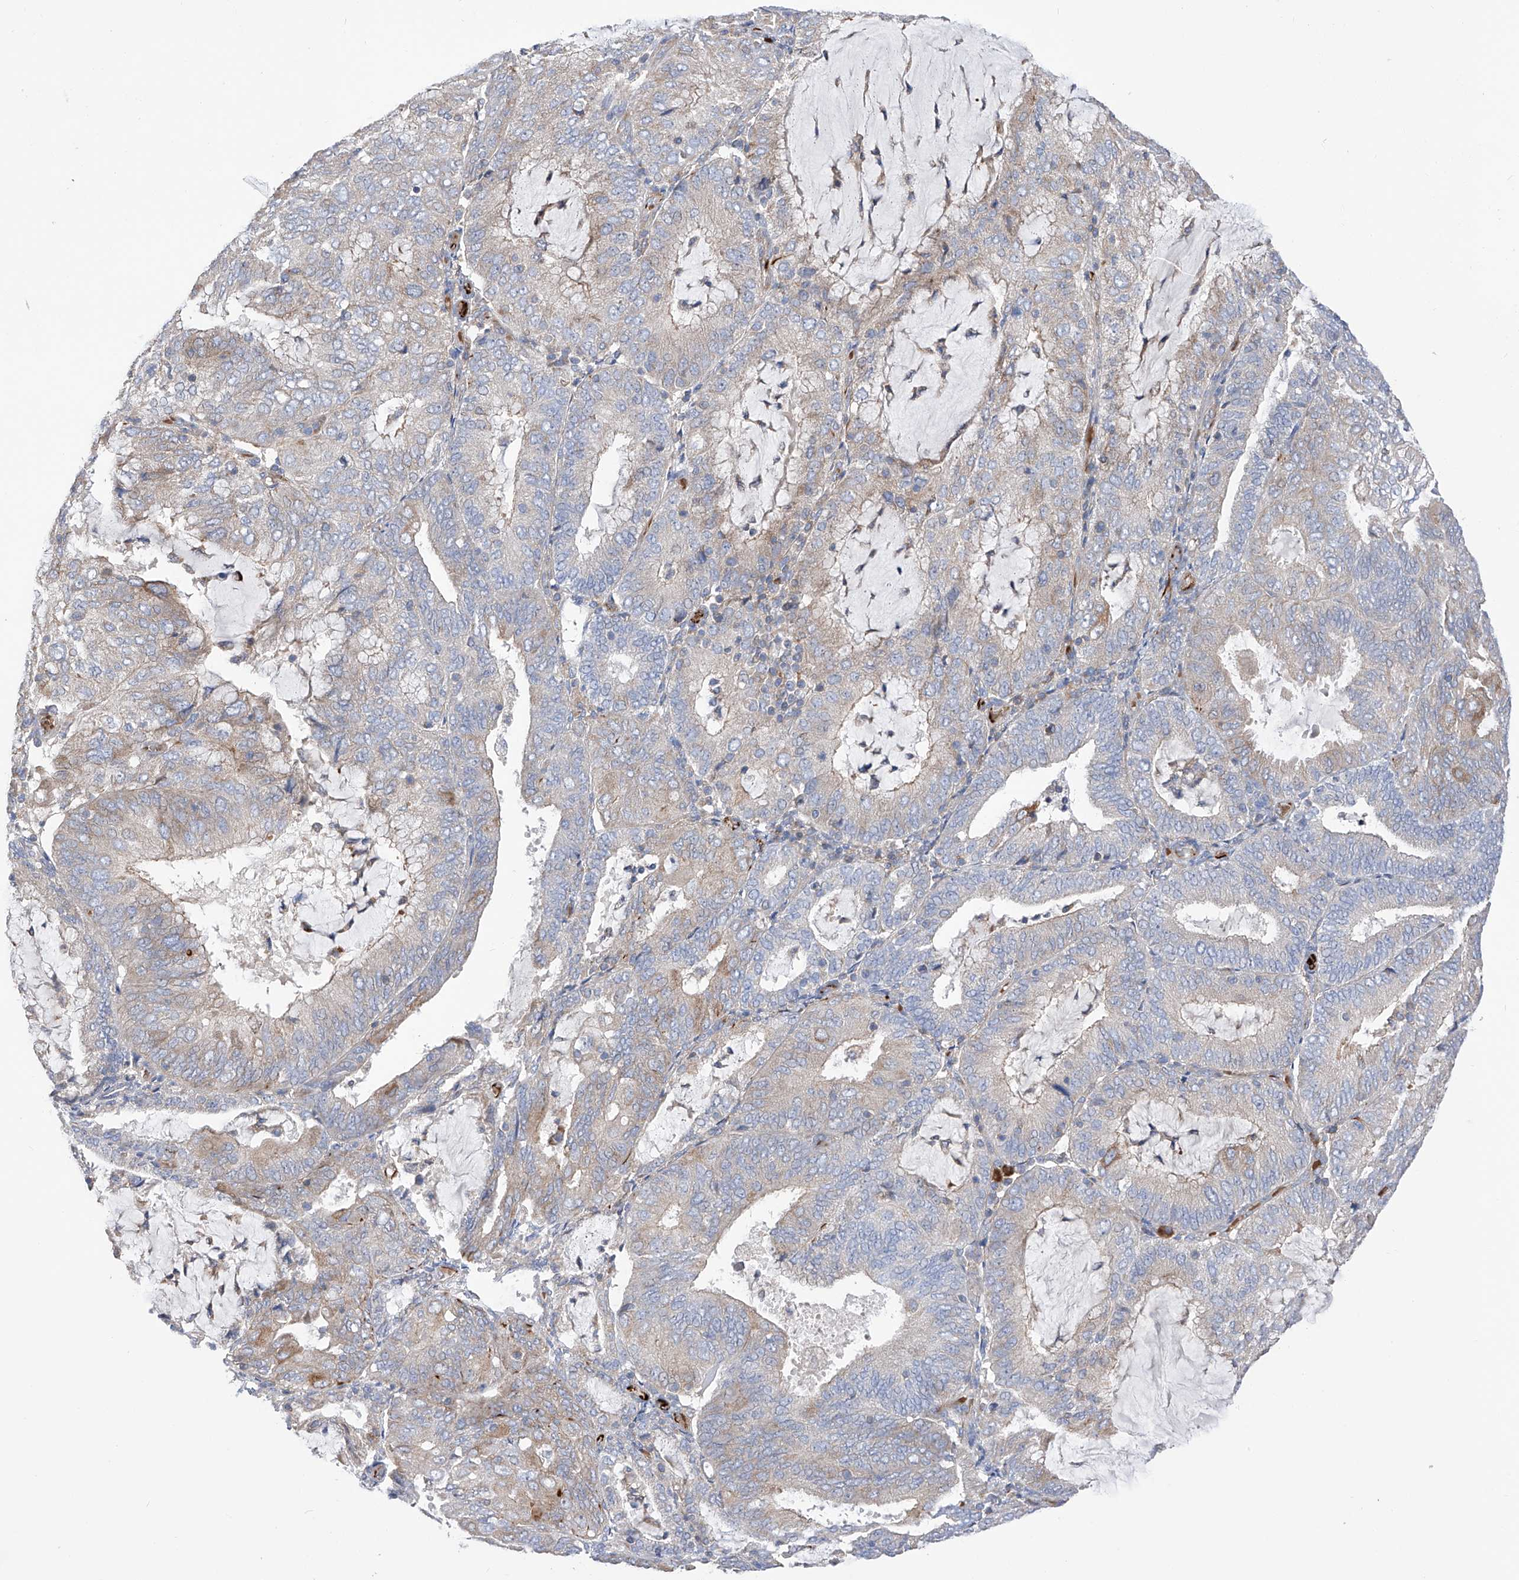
{"staining": {"intensity": "weak", "quantity": "<25%", "location": "cytoplasmic/membranous"}, "tissue": "endometrial cancer", "cell_type": "Tumor cells", "image_type": "cancer", "snomed": [{"axis": "morphology", "description": "Adenocarcinoma, NOS"}, {"axis": "topography", "description": "Endometrium"}], "caption": "Endometrial cancer (adenocarcinoma) was stained to show a protein in brown. There is no significant staining in tumor cells. (Brightfield microscopy of DAB IHC at high magnification).", "gene": "NFATC4", "patient": {"sex": "female", "age": 81}}